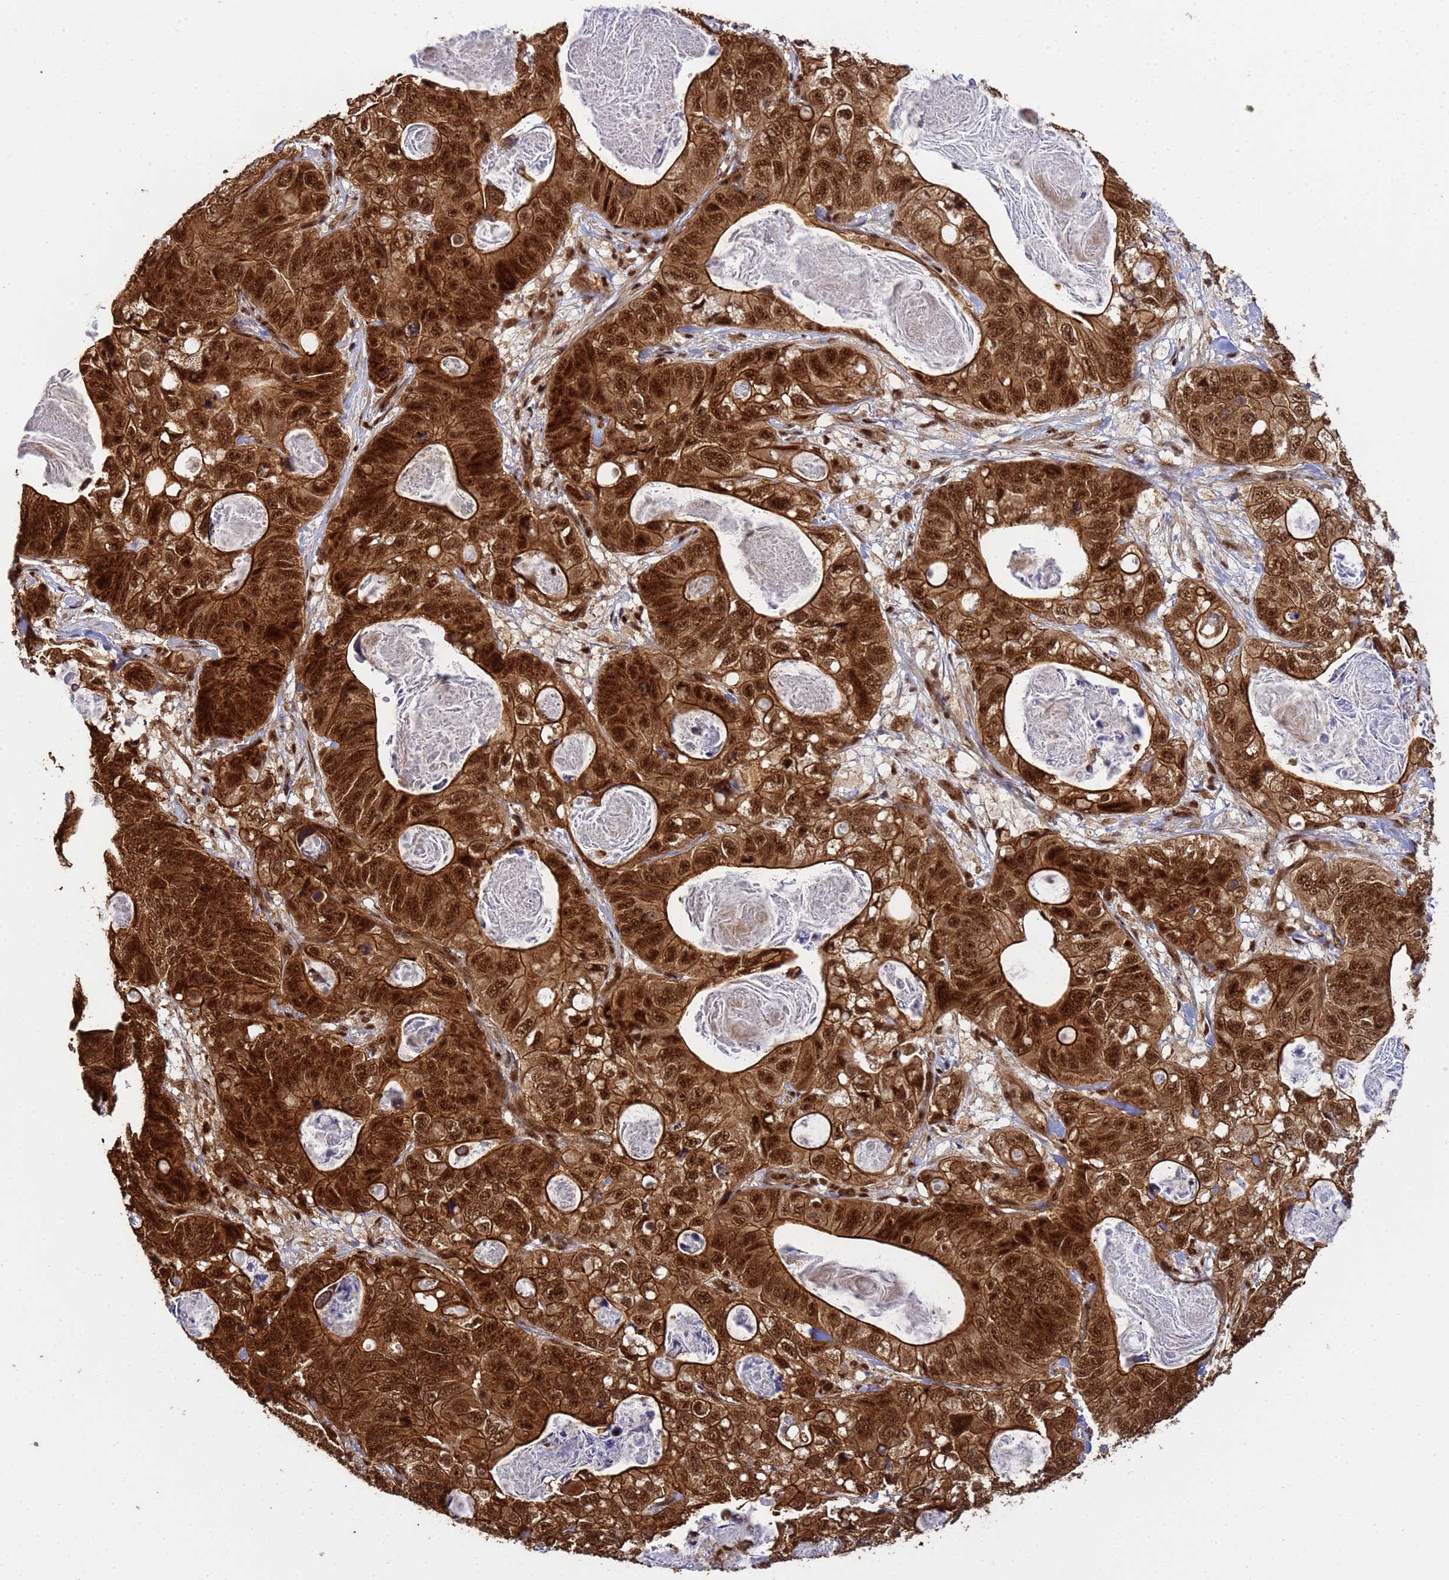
{"staining": {"intensity": "strong", "quantity": ">75%", "location": "cytoplasmic/membranous,nuclear"}, "tissue": "stomach cancer", "cell_type": "Tumor cells", "image_type": "cancer", "snomed": [{"axis": "morphology", "description": "Normal tissue, NOS"}, {"axis": "morphology", "description": "Adenocarcinoma, NOS"}, {"axis": "topography", "description": "Stomach"}], "caption": "Human adenocarcinoma (stomach) stained for a protein (brown) demonstrates strong cytoplasmic/membranous and nuclear positive positivity in about >75% of tumor cells.", "gene": "SYF2", "patient": {"sex": "female", "age": 89}}